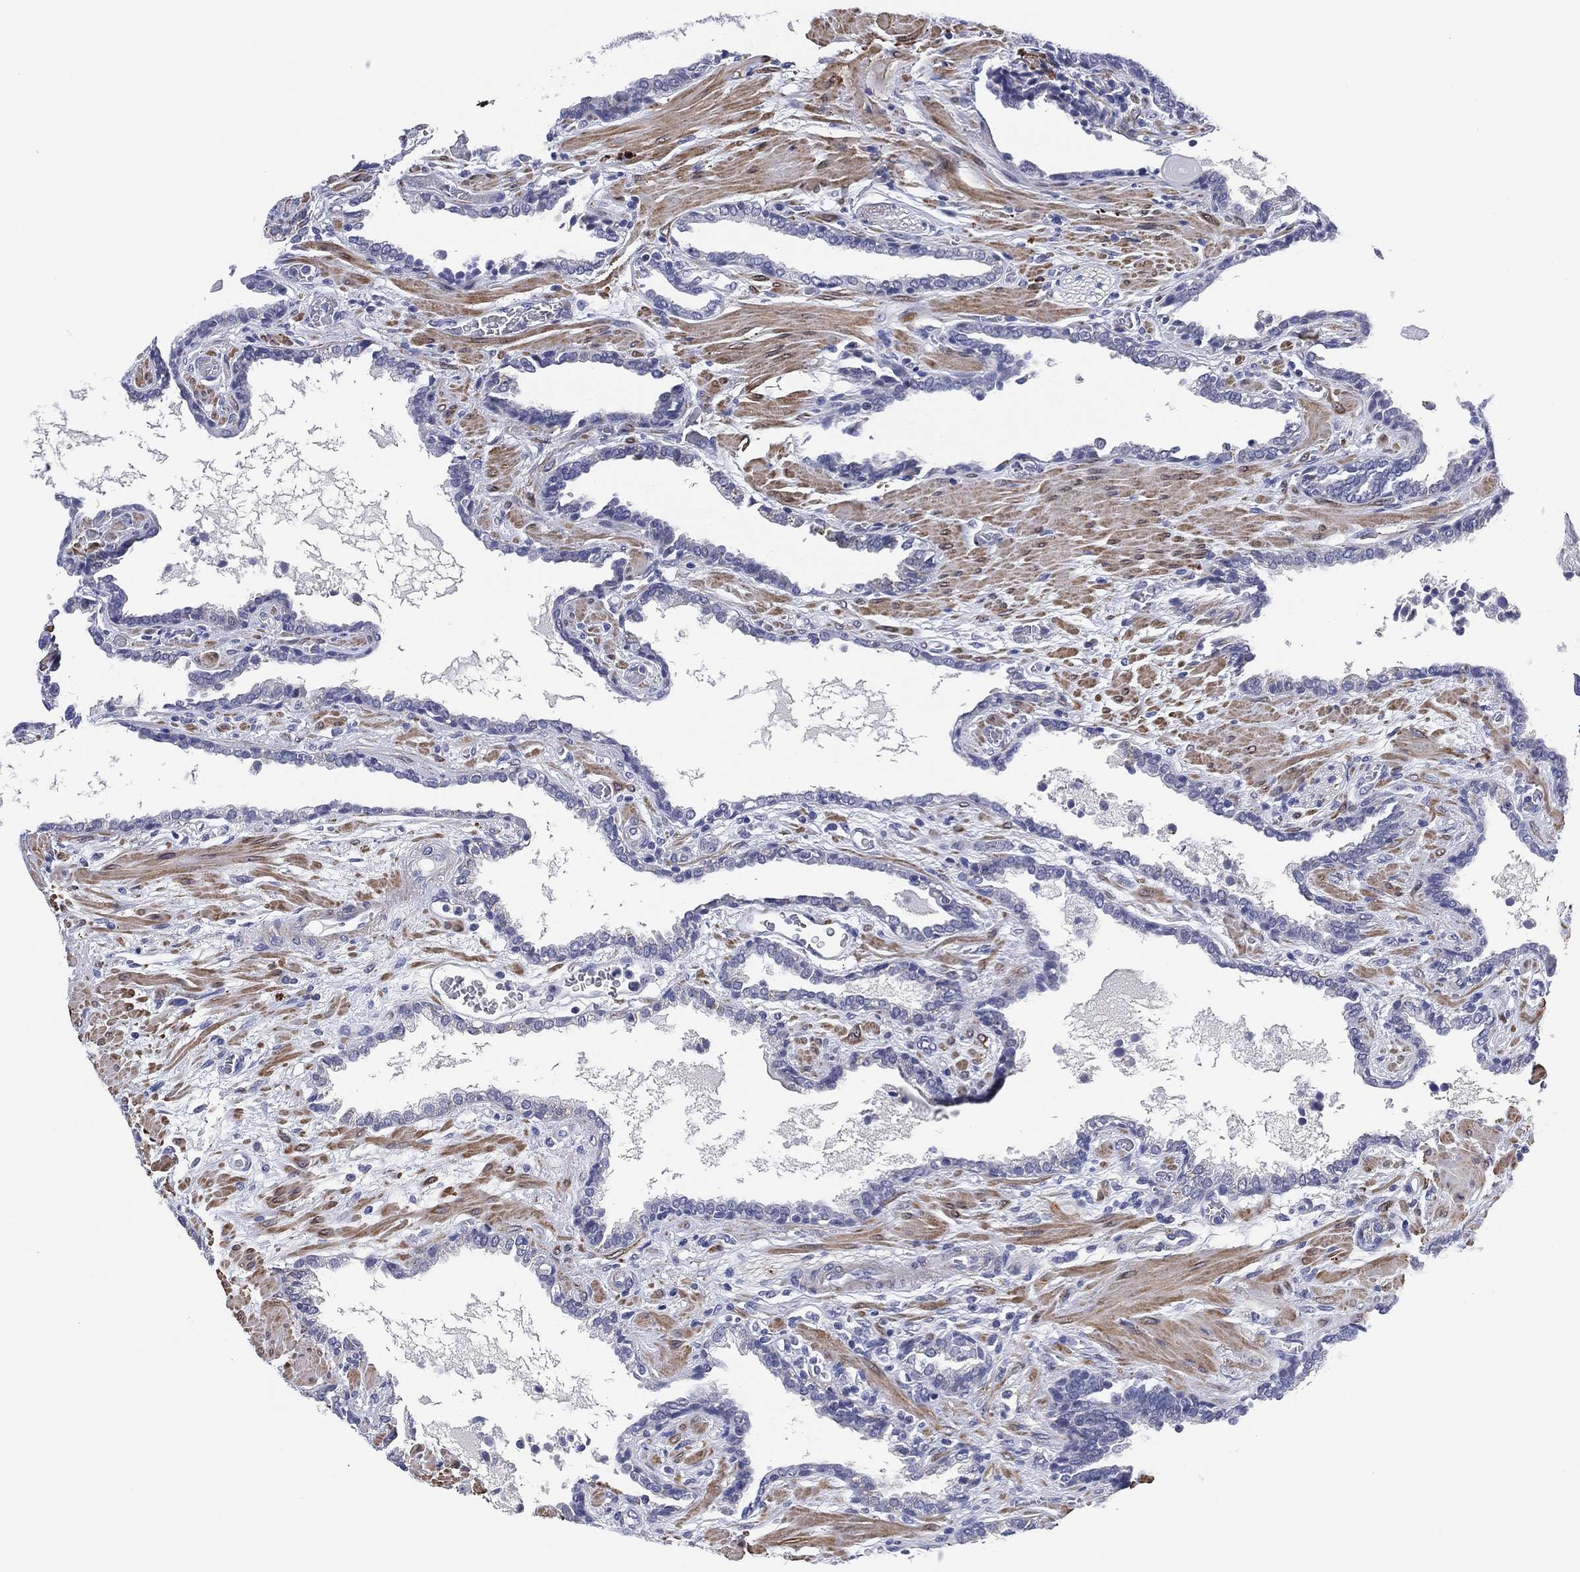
{"staining": {"intensity": "negative", "quantity": "none", "location": "none"}, "tissue": "prostate cancer", "cell_type": "Tumor cells", "image_type": "cancer", "snomed": [{"axis": "morphology", "description": "Adenocarcinoma, Low grade"}, {"axis": "topography", "description": "Prostate"}], "caption": "Tumor cells are negative for brown protein staining in prostate adenocarcinoma (low-grade).", "gene": "CLIP3", "patient": {"sex": "male", "age": 69}}